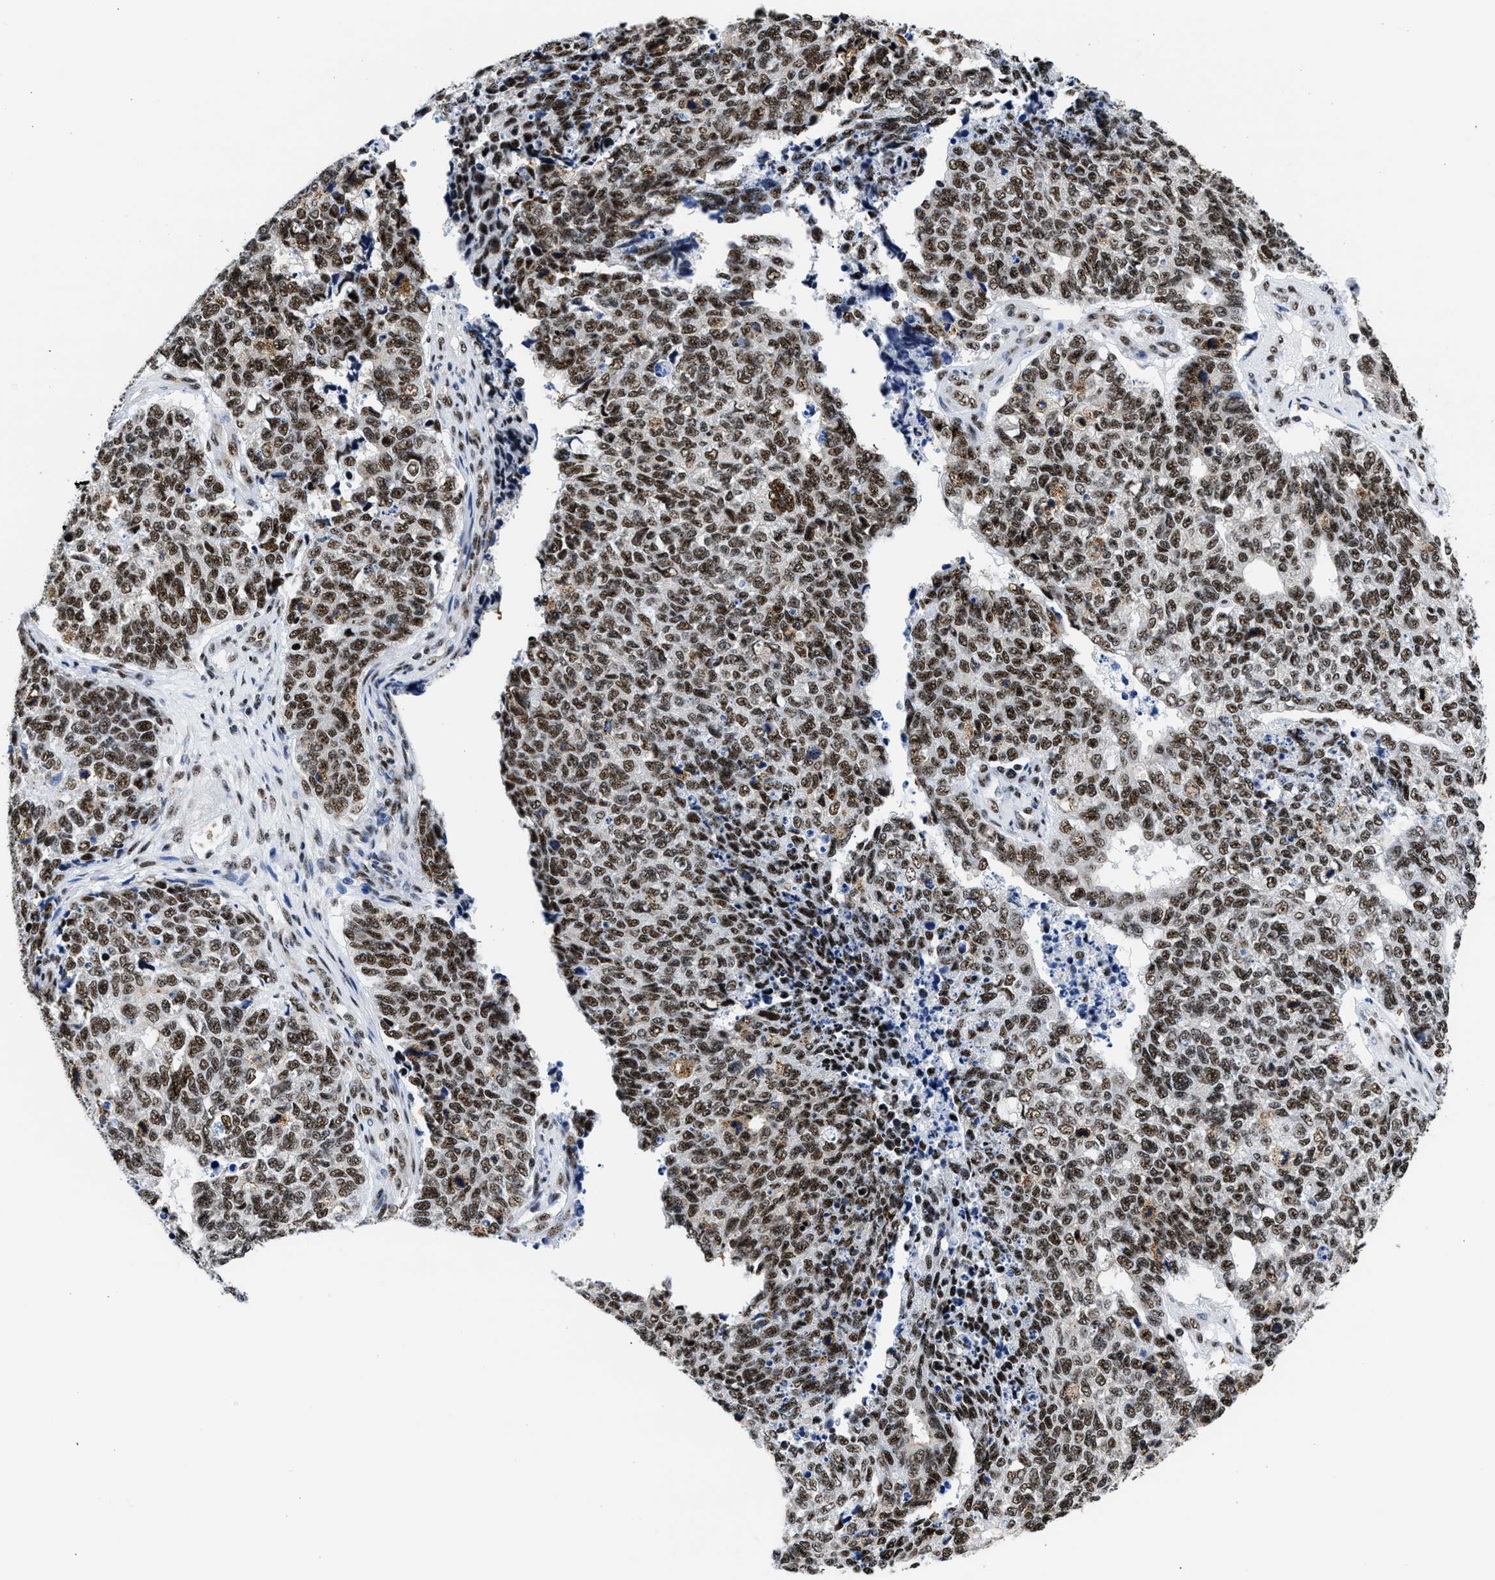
{"staining": {"intensity": "strong", "quantity": ">75%", "location": "nuclear"}, "tissue": "cervical cancer", "cell_type": "Tumor cells", "image_type": "cancer", "snomed": [{"axis": "morphology", "description": "Squamous cell carcinoma, NOS"}, {"axis": "topography", "description": "Cervix"}], "caption": "Protein expression analysis of cervical cancer shows strong nuclear expression in about >75% of tumor cells.", "gene": "RBM8A", "patient": {"sex": "female", "age": 63}}